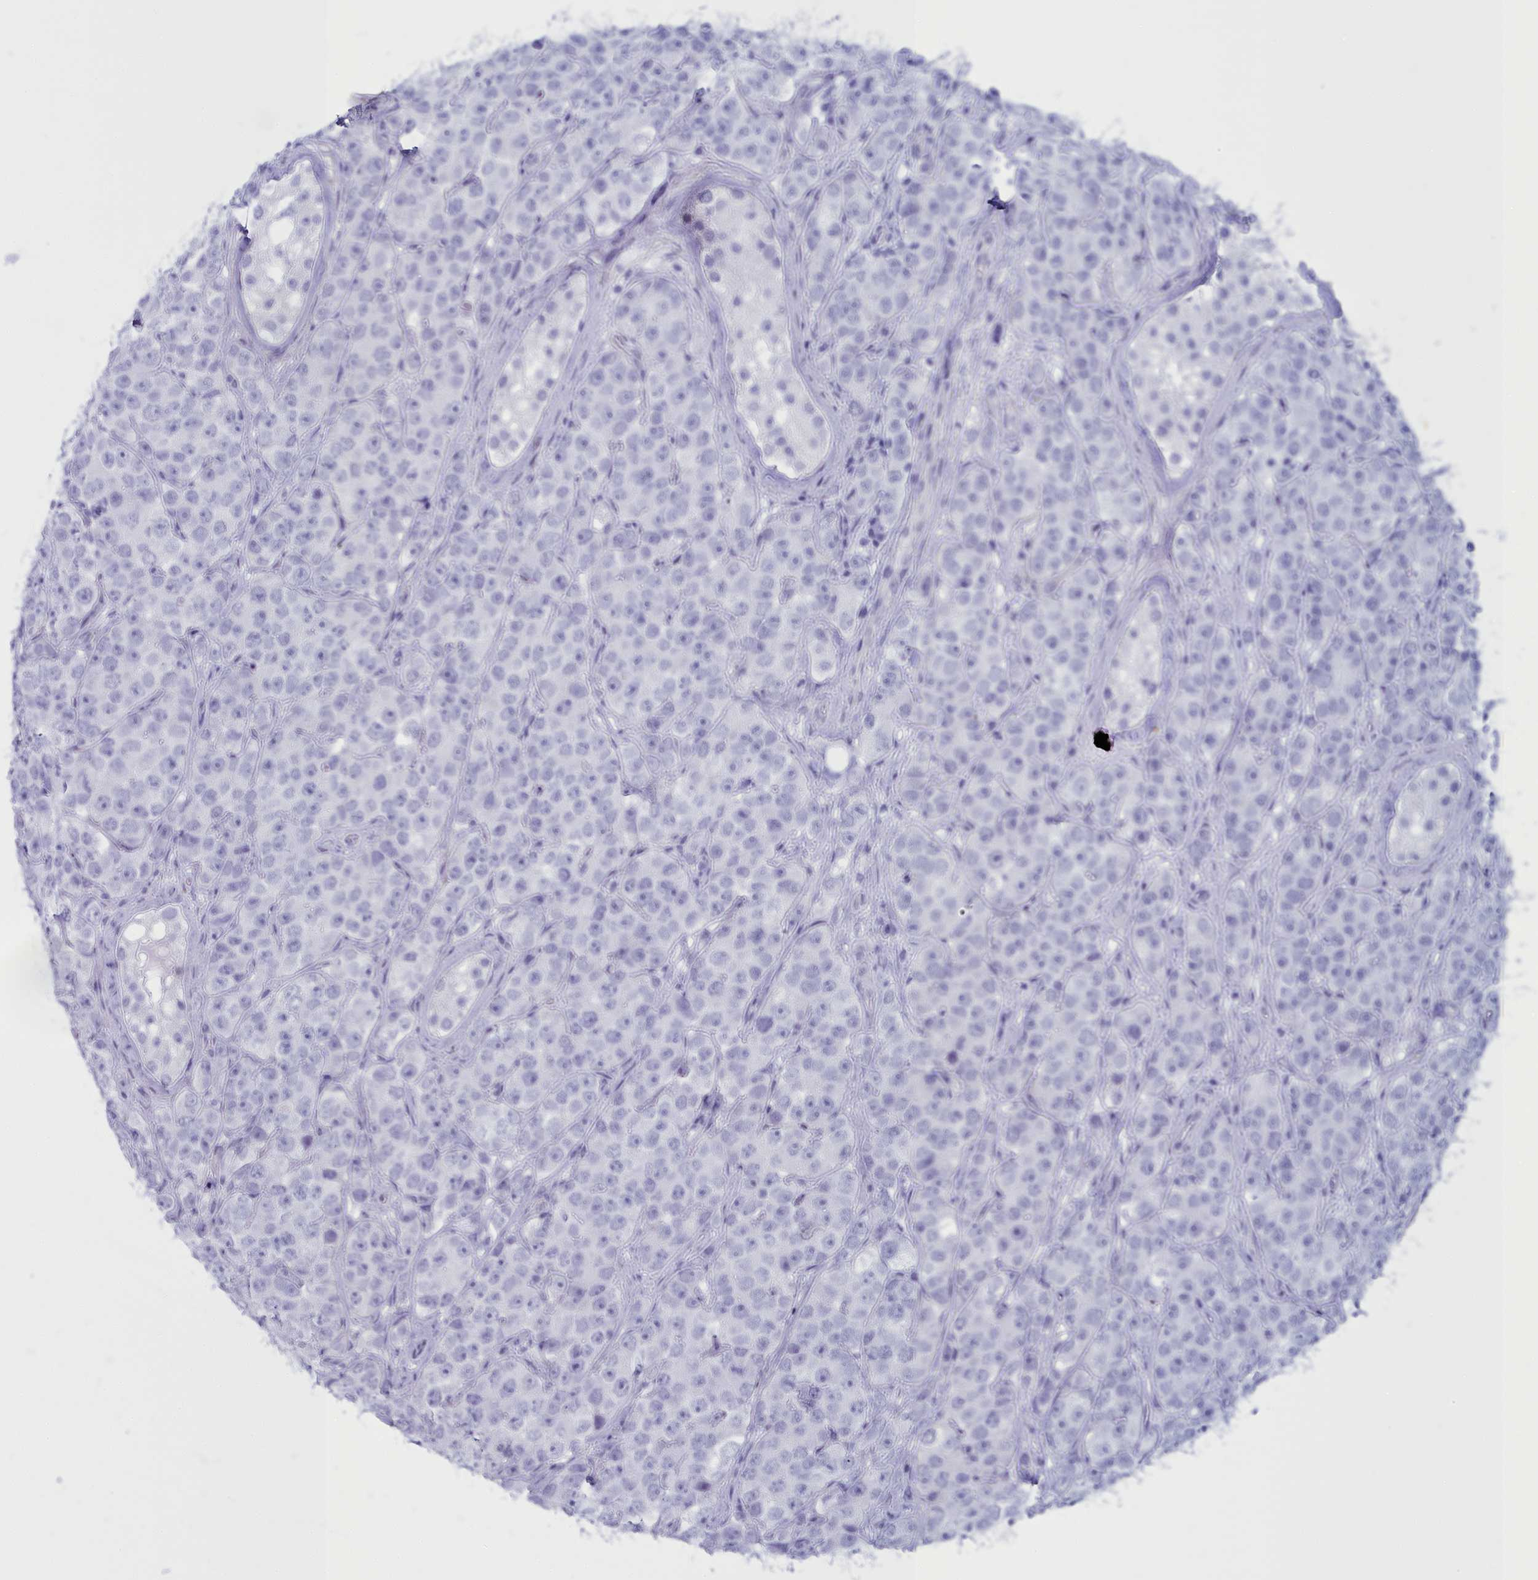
{"staining": {"intensity": "negative", "quantity": "none", "location": "none"}, "tissue": "testis cancer", "cell_type": "Tumor cells", "image_type": "cancer", "snomed": [{"axis": "morphology", "description": "Seminoma, NOS"}, {"axis": "topography", "description": "Testis"}], "caption": "This is a photomicrograph of immunohistochemistry staining of testis seminoma, which shows no staining in tumor cells. The staining was performed using DAB (3,3'-diaminobenzidine) to visualize the protein expression in brown, while the nuclei were stained in blue with hematoxylin (Magnification: 20x).", "gene": "MAP6", "patient": {"sex": "male", "age": 28}}